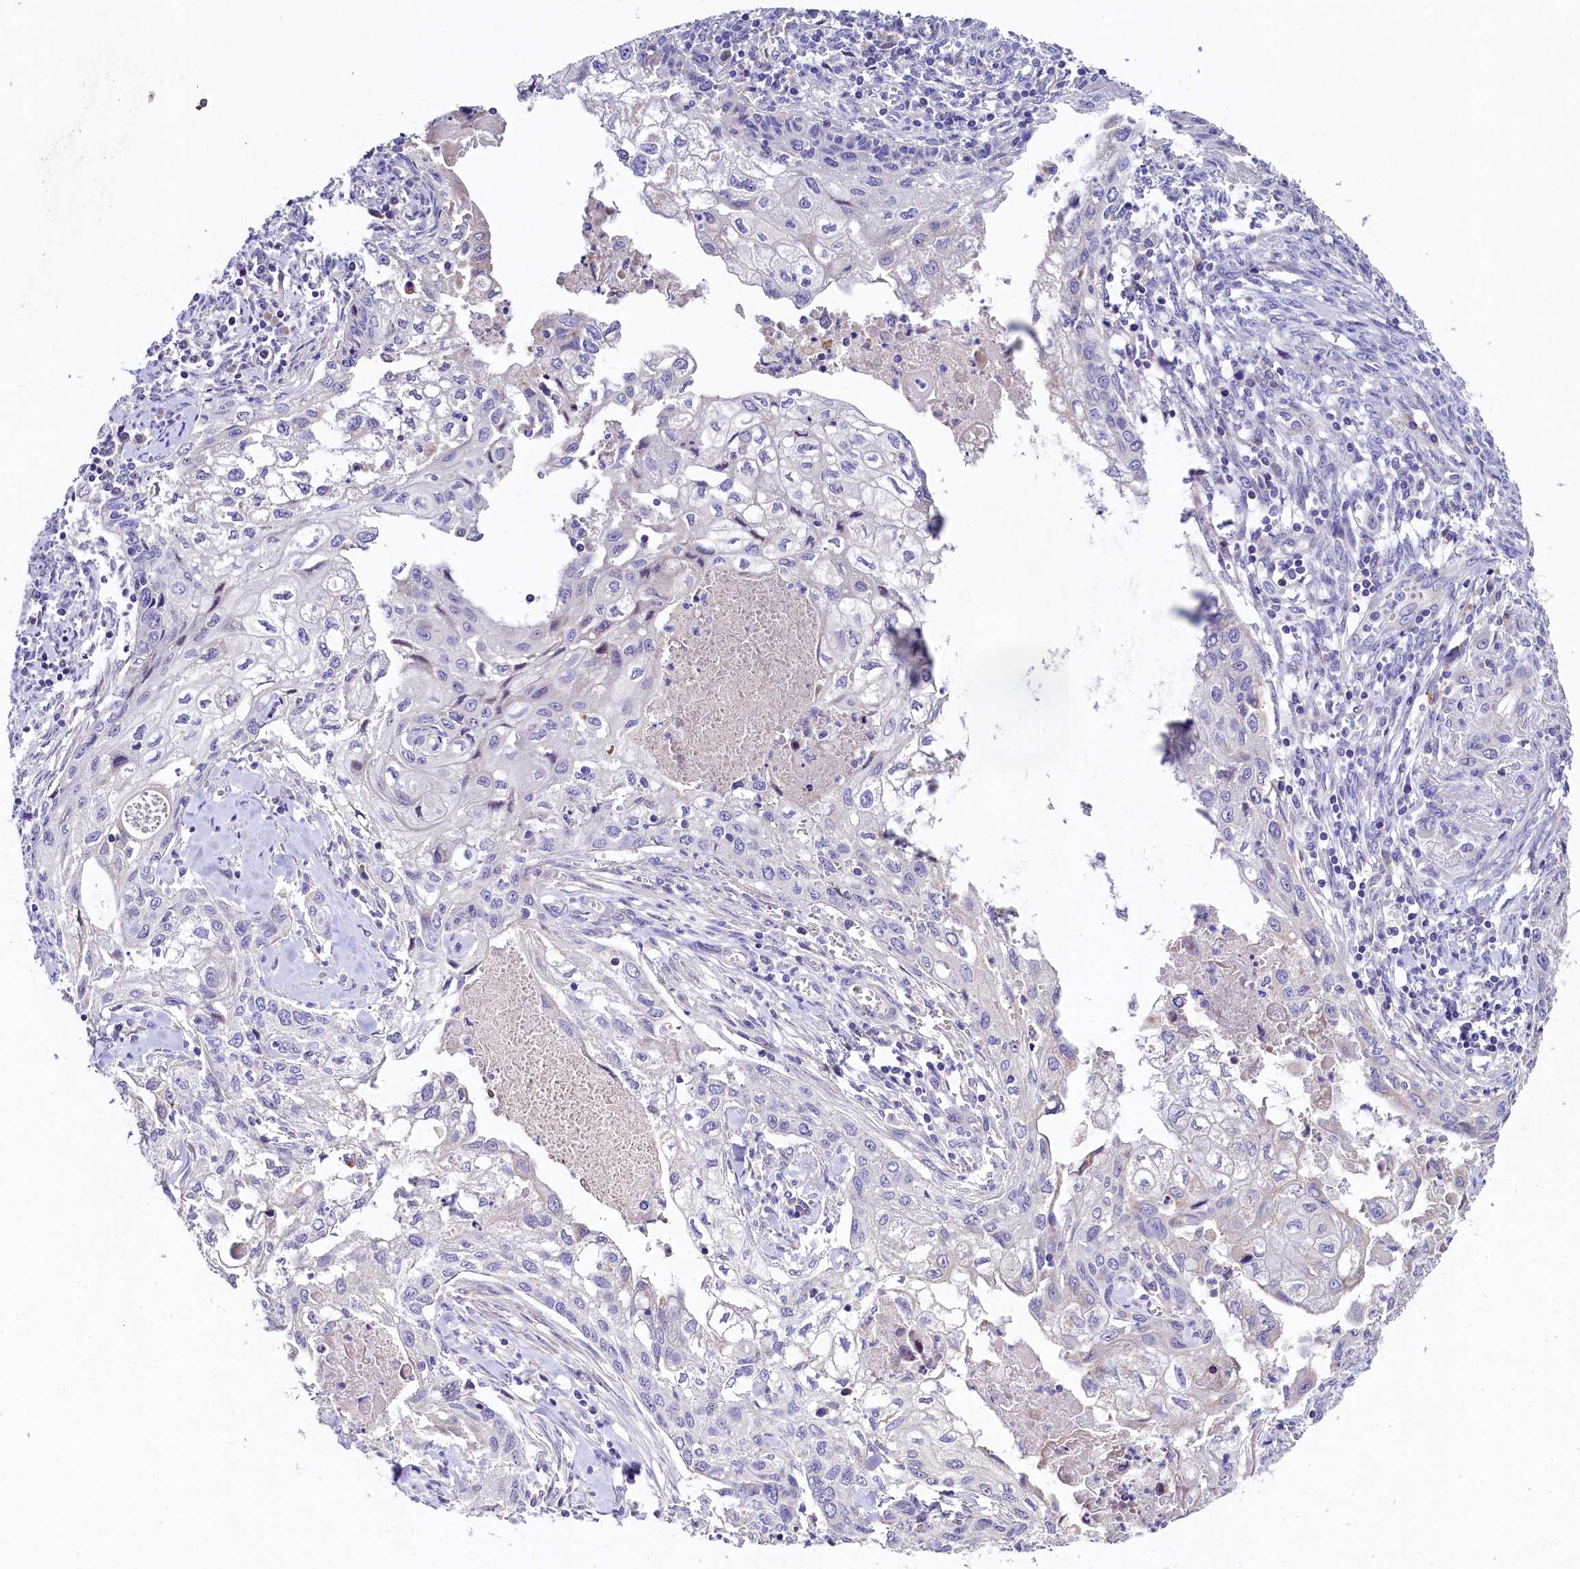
{"staining": {"intensity": "negative", "quantity": "none", "location": "none"}, "tissue": "cervical cancer", "cell_type": "Tumor cells", "image_type": "cancer", "snomed": [{"axis": "morphology", "description": "Squamous cell carcinoma, NOS"}, {"axis": "topography", "description": "Cervix"}], "caption": "Immunohistochemical staining of human cervical cancer displays no significant staining in tumor cells.", "gene": "FXYD6", "patient": {"sex": "female", "age": 67}}